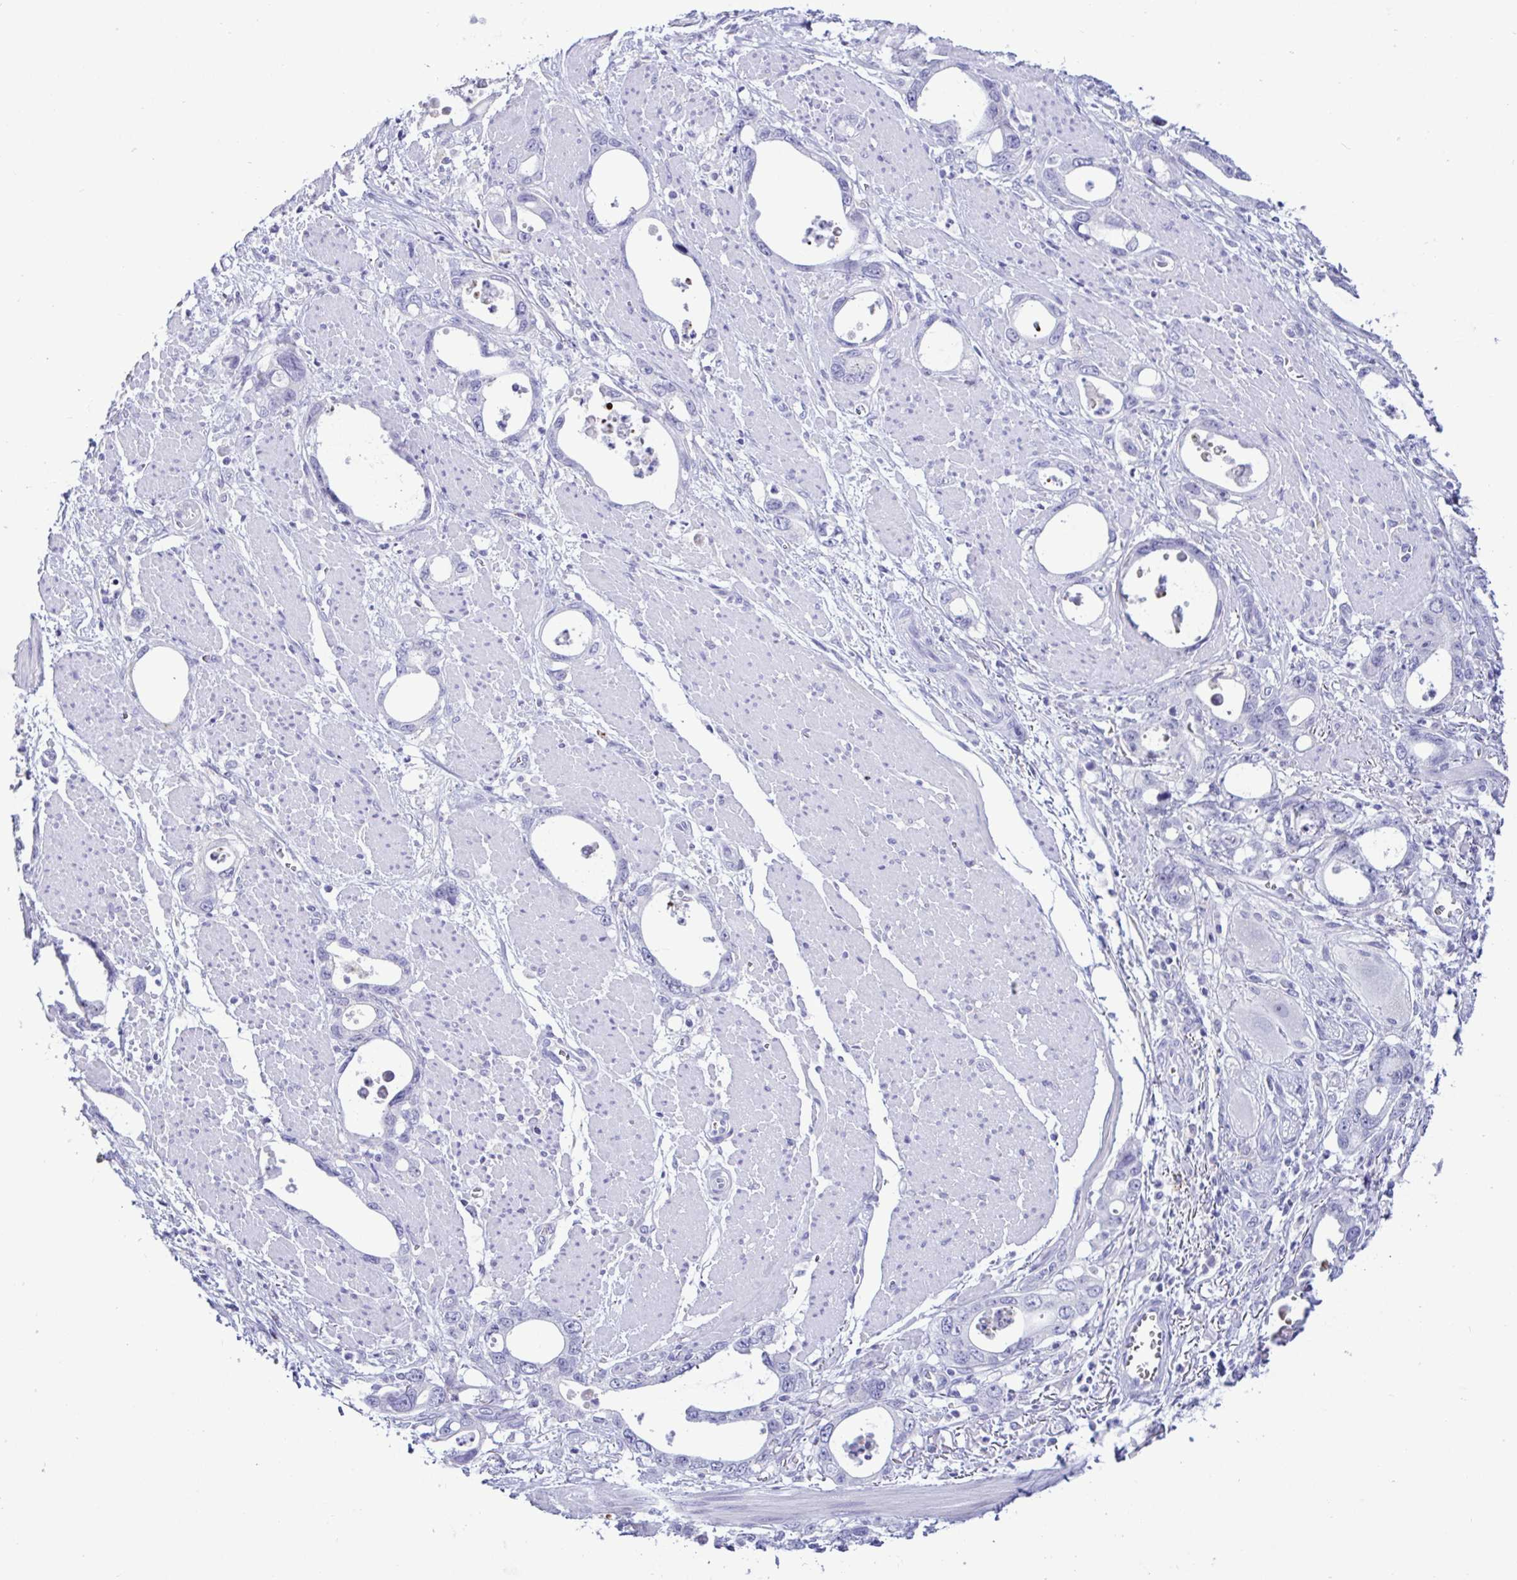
{"staining": {"intensity": "negative", "quantity": "none", "location": "none"}, "tissue": "stomach cancer", "cell_type": "Tumor cells", "image_type": "cancer", "snomed": [{"axis": "morphology", "description": "Adenocarcinoma, NOS"}, {"axis": "topography", "description": "Stomach, upper"}], "caption": "Stomach adenocarcinoma was stained to show a protein in brown. There is no significant expression in tumor cells.", "gene": "SREBF1", "patient": {"sex": "male", "age": 74}}